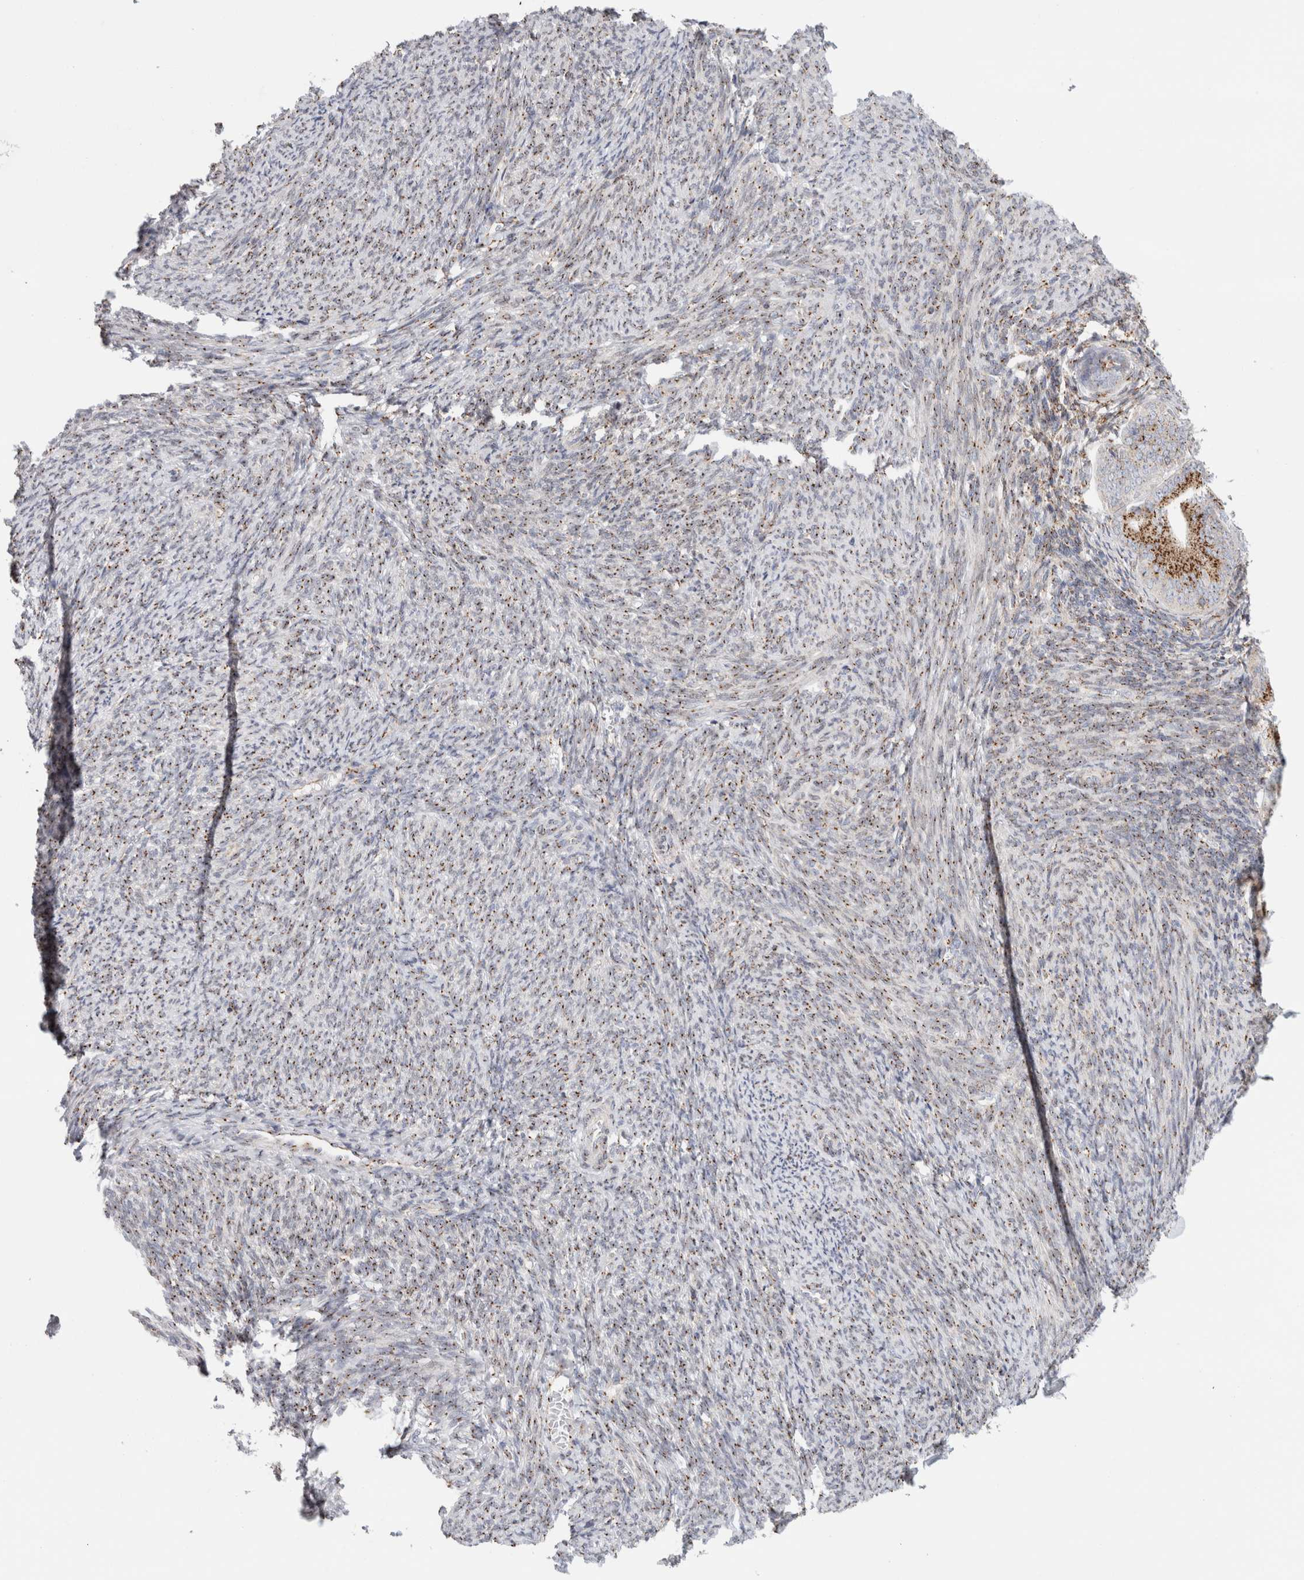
{"staining": {"intensity": "moderate", "quantity": ">75%", "location": "cytoplasmic/membranous"}, "tissue": "endometrial cancer", "cell_type": "Tumor cells", "image_type": "cancer", "snomed": [{"axis": "morphology", "description": "Adenocarcinoma, NOS"}, {"axis": "topography", "description": "Endometrium"}], "caption": "The image demonstrates a brown stain indicating the presence of a protein in the cytoplasmic/membranous of tumor cells in endometrial cancer (adenocarcinoma).", "gene": "MCFD2", "patient": {"sex": "female", "age": 63}}